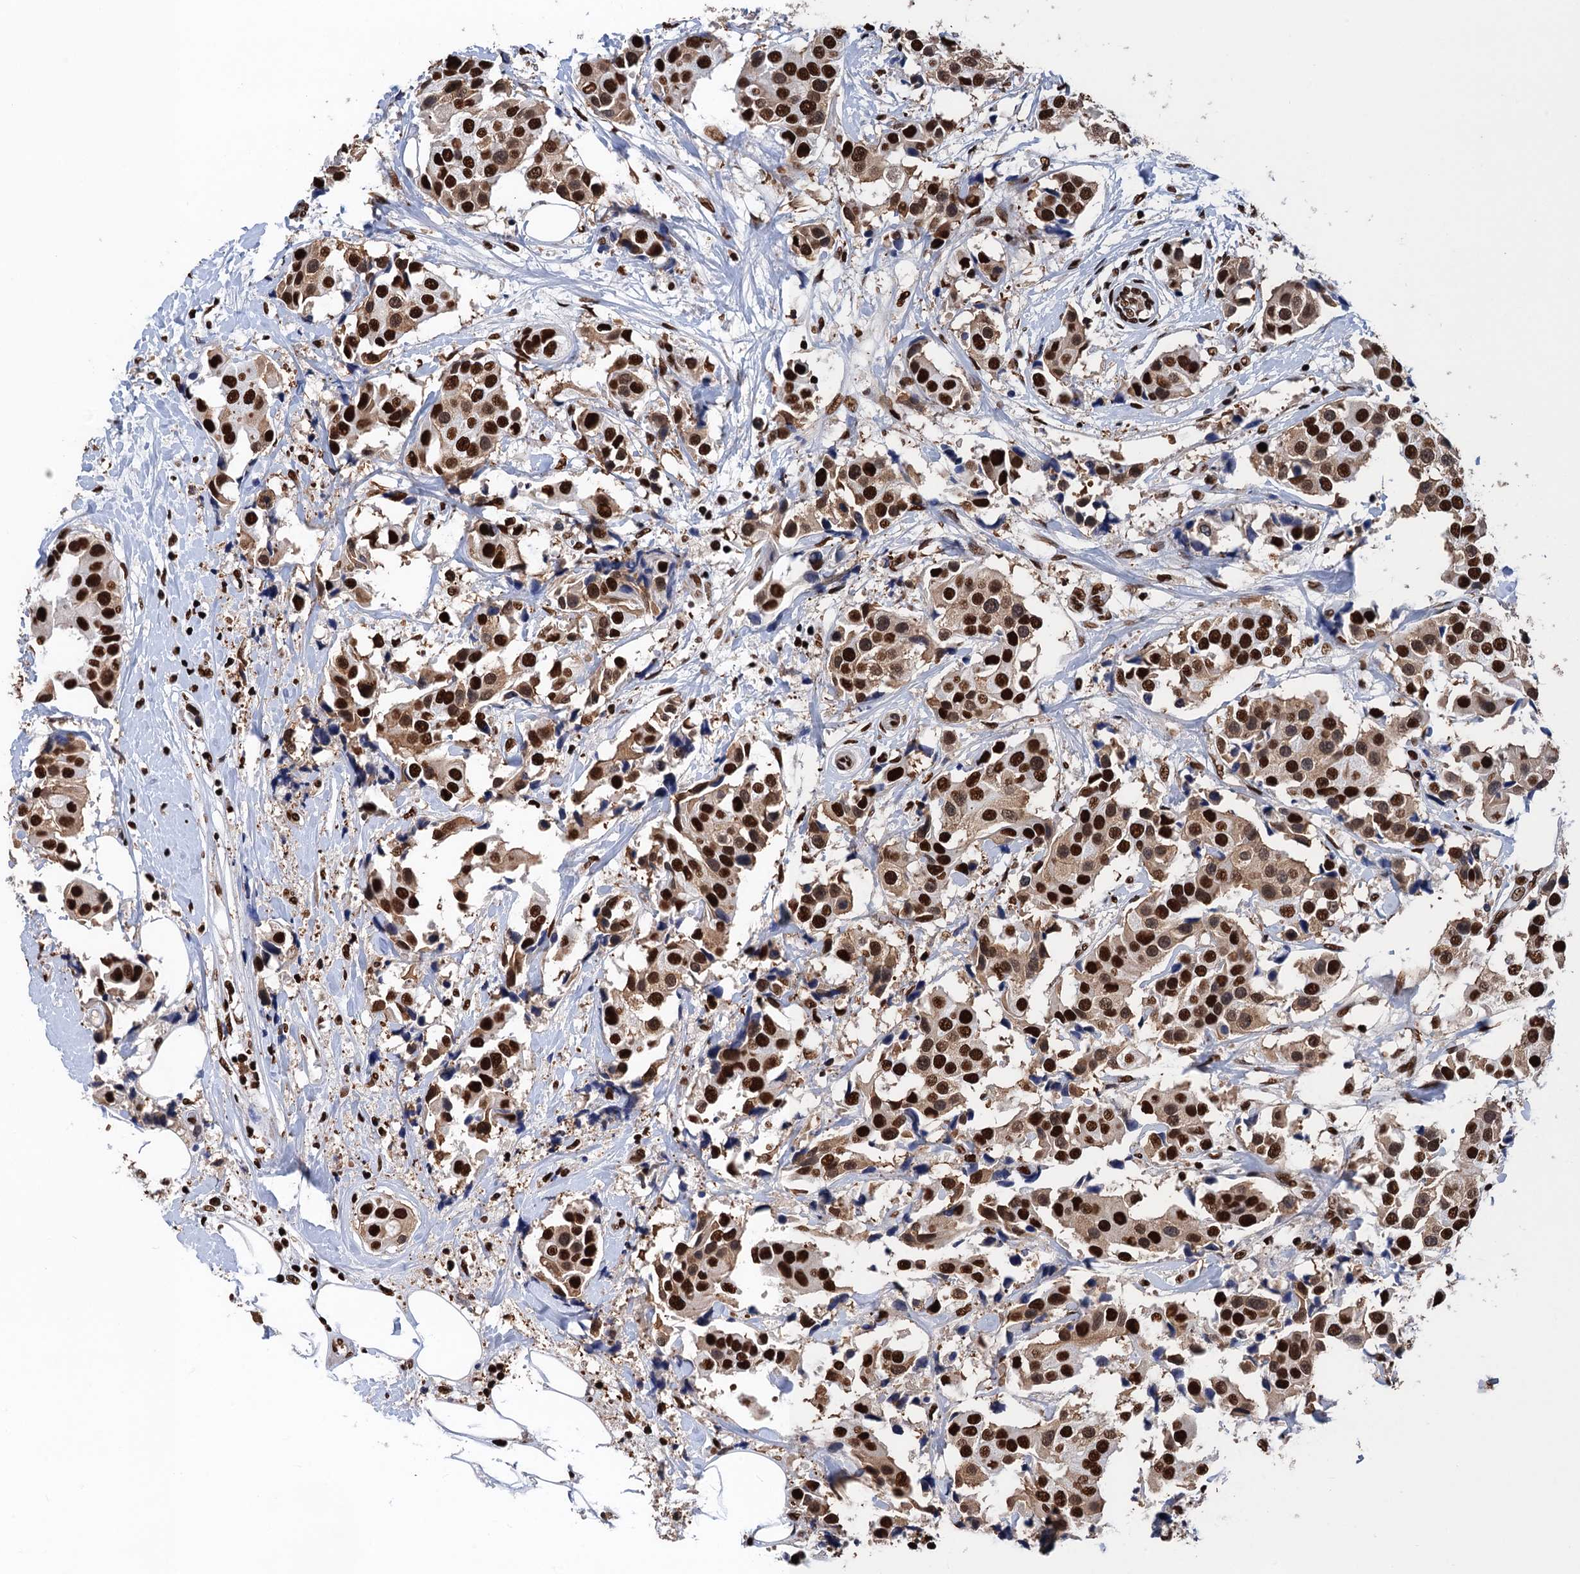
{"staining": {"intensity": "strong", "quantity": ">75%", "location": "nuclear"}, "tissue": "breast cancer", "cell_type": "Tumor cells", "image_type": "cancer", "snomed": [{"axis": "morphology", "description": "Normal tissue, NOS"}, {"axis": "morphology", "description": "Duct carcinoma"}, {"axis": "topography", "description": "Breast"}], "caption": "The immunohistochemical stain highlights strong nuclear staining in tumor cells of breast cancer (infiltrating ductal carcinoma) tissue.", "gene": "UBA2", "patient": {"sex": "female", "age": 39}}